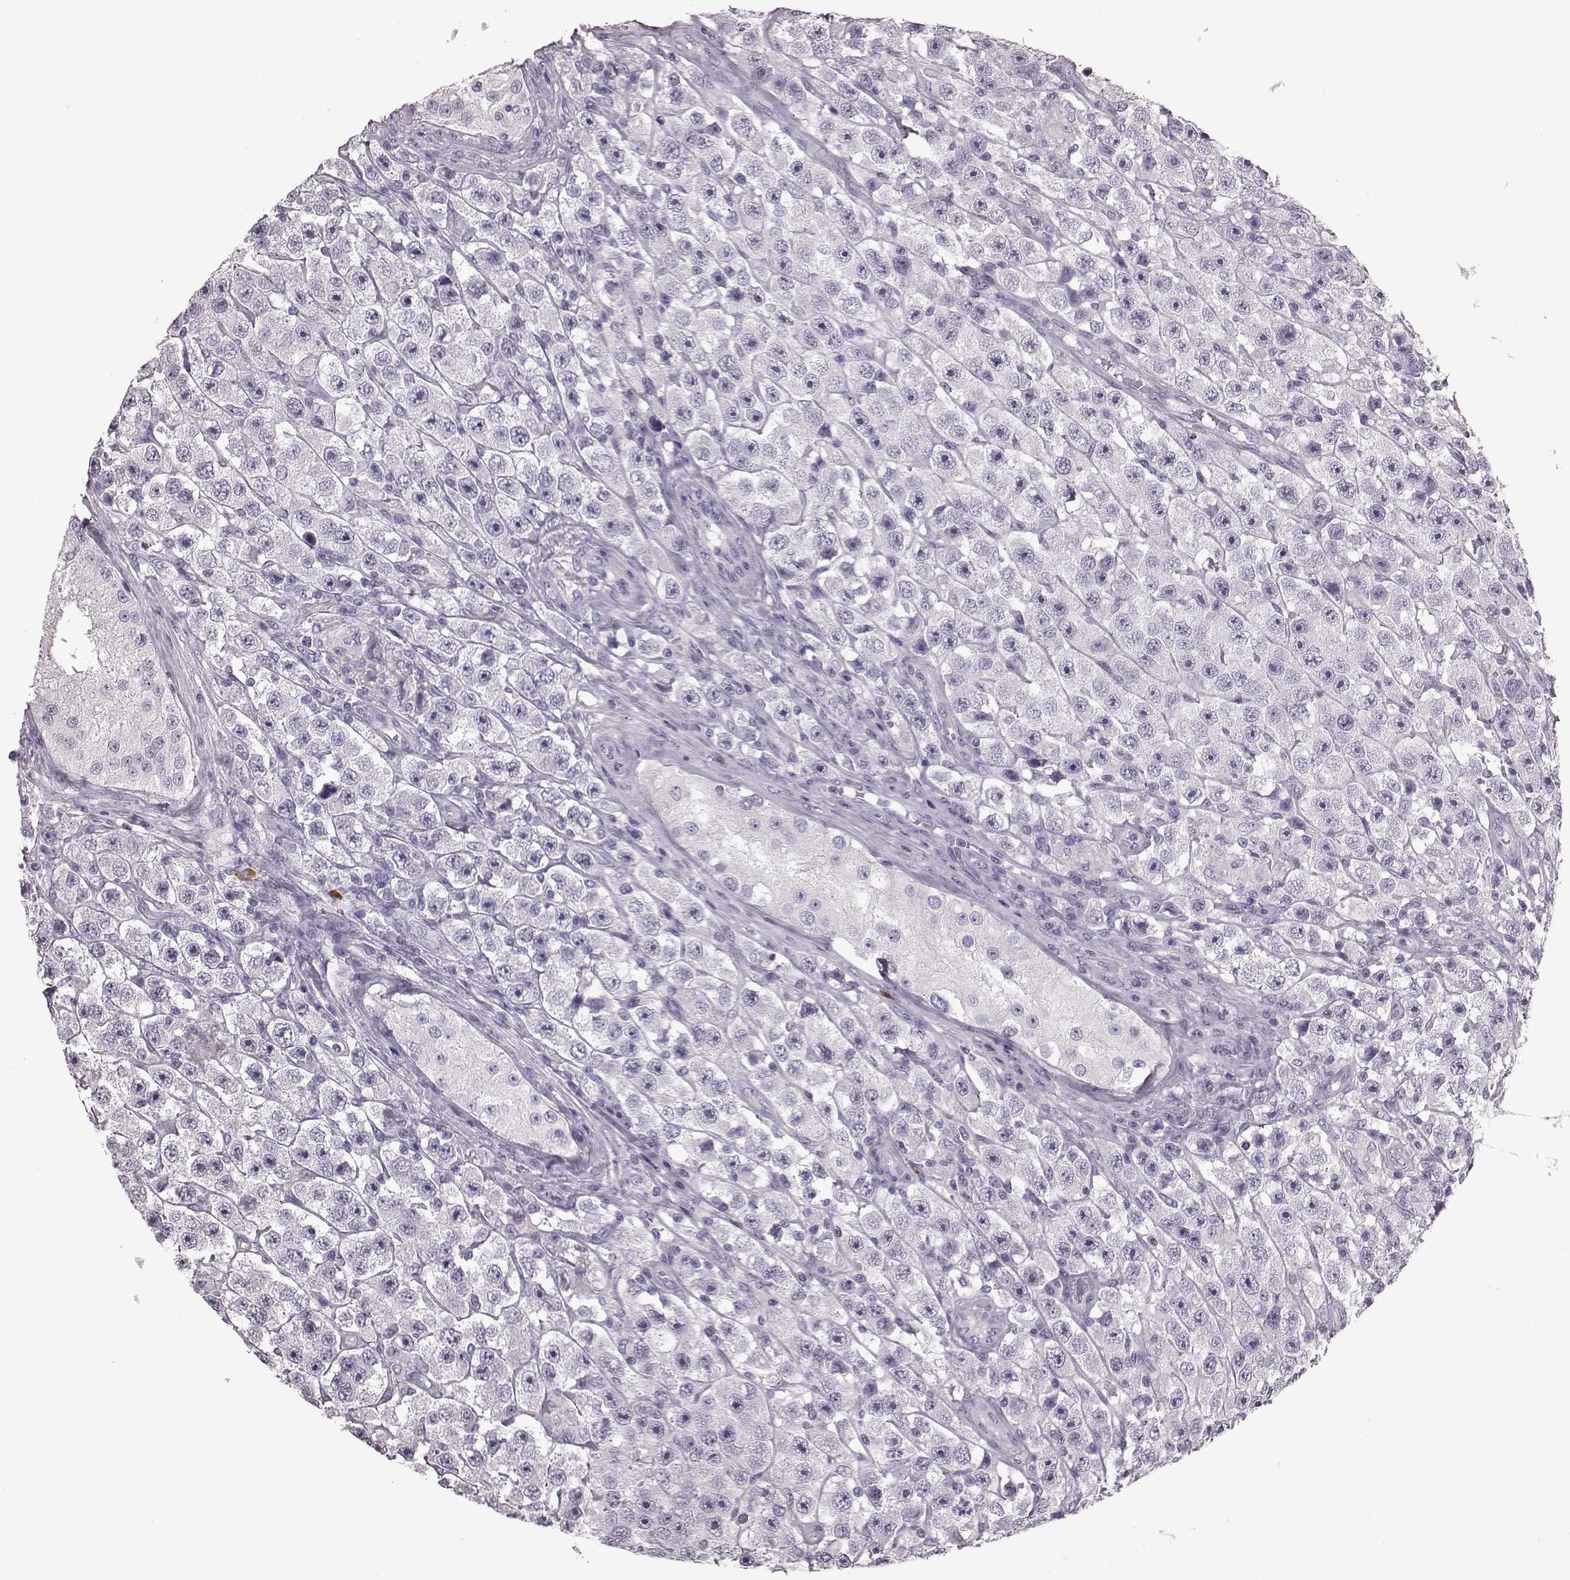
{"staining": {"intensity": "negative", "quantity": "none", "location": "none"}, "tissue": "testis cancer", "cell_type": "Tumor cells", "image_type": "cancer", "snomed": [{"axis": "morphology", "description": "Seminoma, NOS"}, {"axis": "topography", "description": "Testis"}], "caption": "An immunohistochemistry (IHC) photomicrograph of testis cancer (seminoma) is shown. There is no staining in tumor cells of testis cancer (seminoma). Brightfield microscopy of IHC stained with DAB (brown) and hematoxylin (blue), captured at high magnification.", "gene": "CRYBA2", "patient": {"sex": "male", "age": 45}}